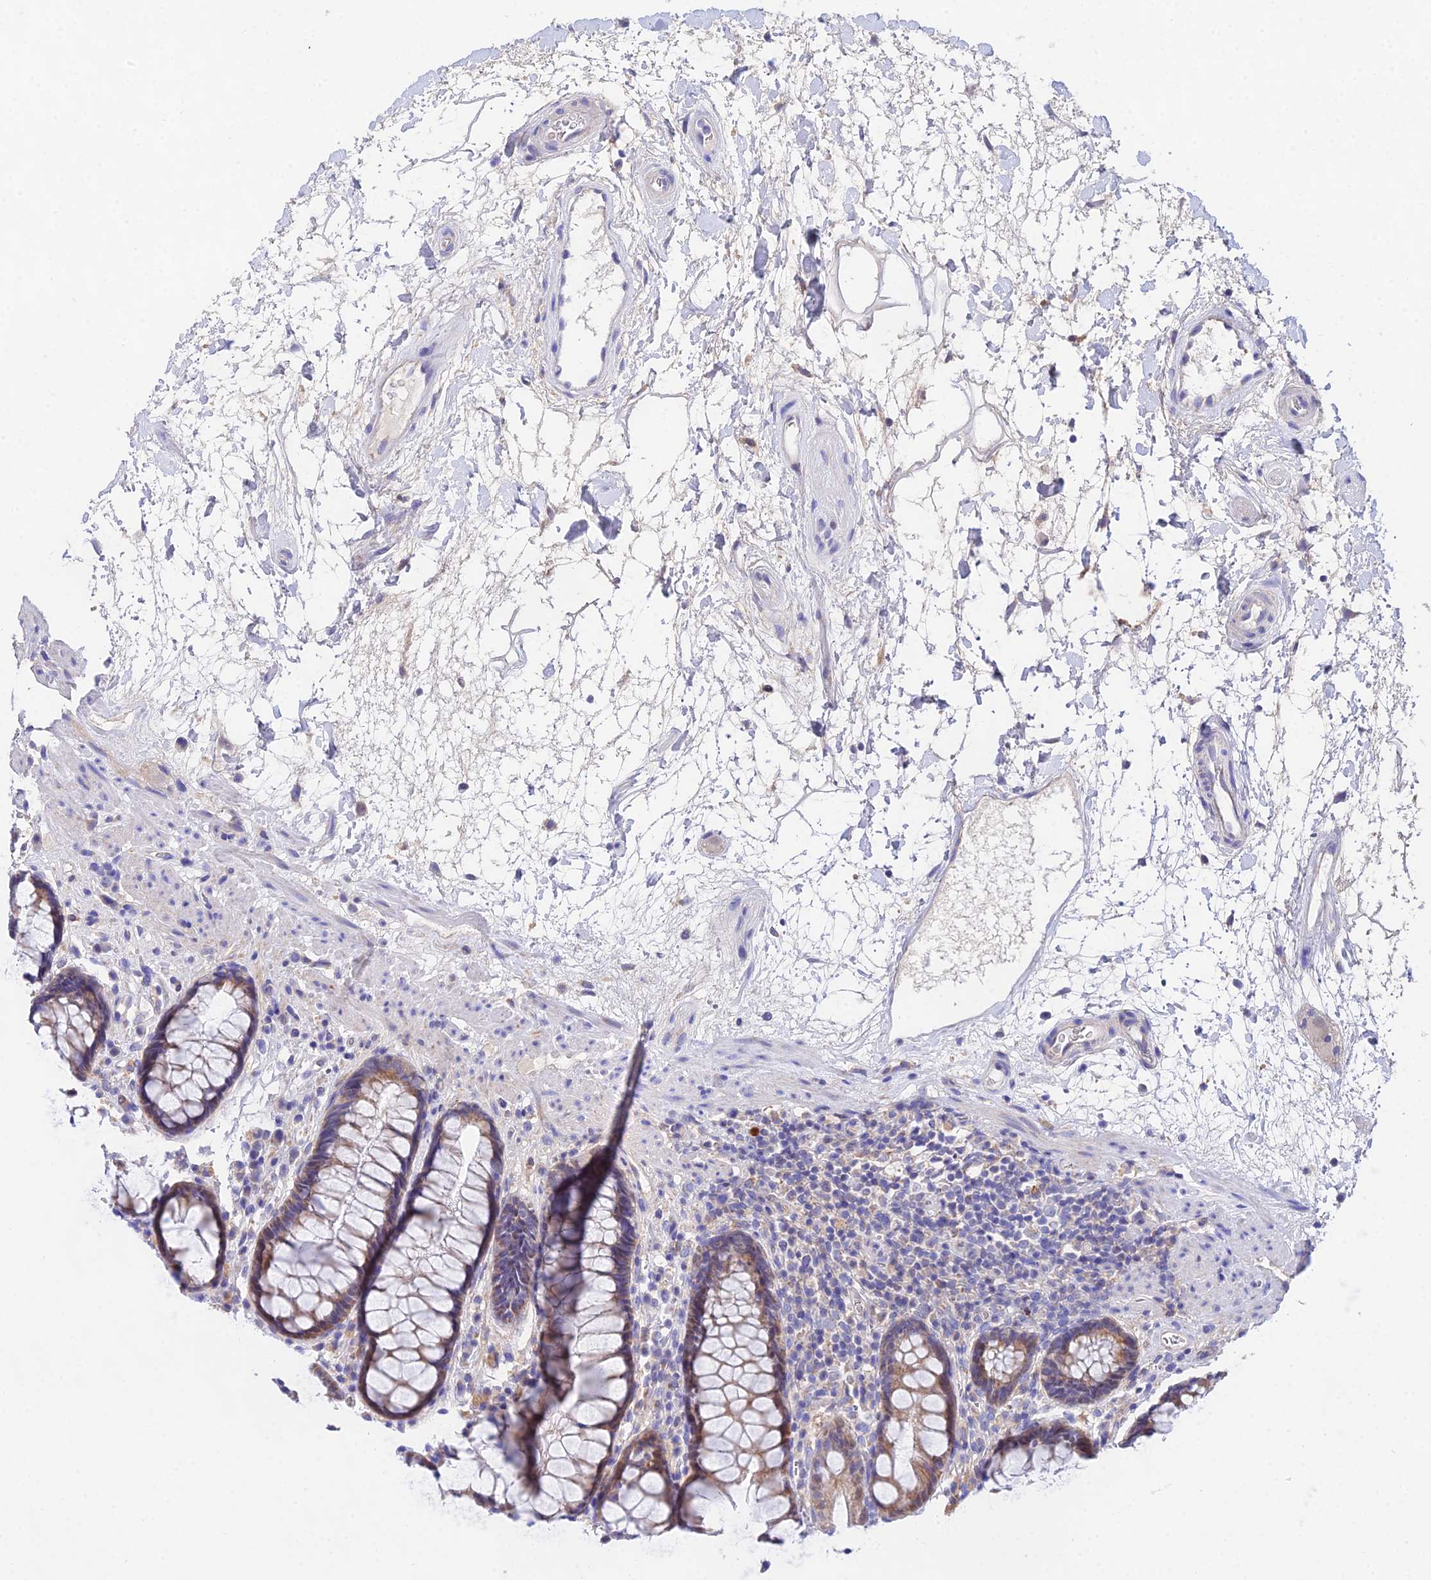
{"staining": {"intensity": "moderate", "quantity": "25%-75%", "location": "cytoplasmic/membranous"}, "tissue": "rectum", "cell_type": "Glandular cells", "image_type": "normal", "snomed": [{"axis": "morphology", "description": "Normal tissue, NOS"}, {"axis": "topography", "description": "Rectum"}], "caption": "Benign rectum demonstrates moderate cytoplasmic/membranous expression in approximately 25%-75% of glandular cells Immunohistochemistry stains the protein of interest in brown and the nuclei are stained blue..", "gene": "PPP2R2A", "patient": {"sex": "male", "age": 64}}